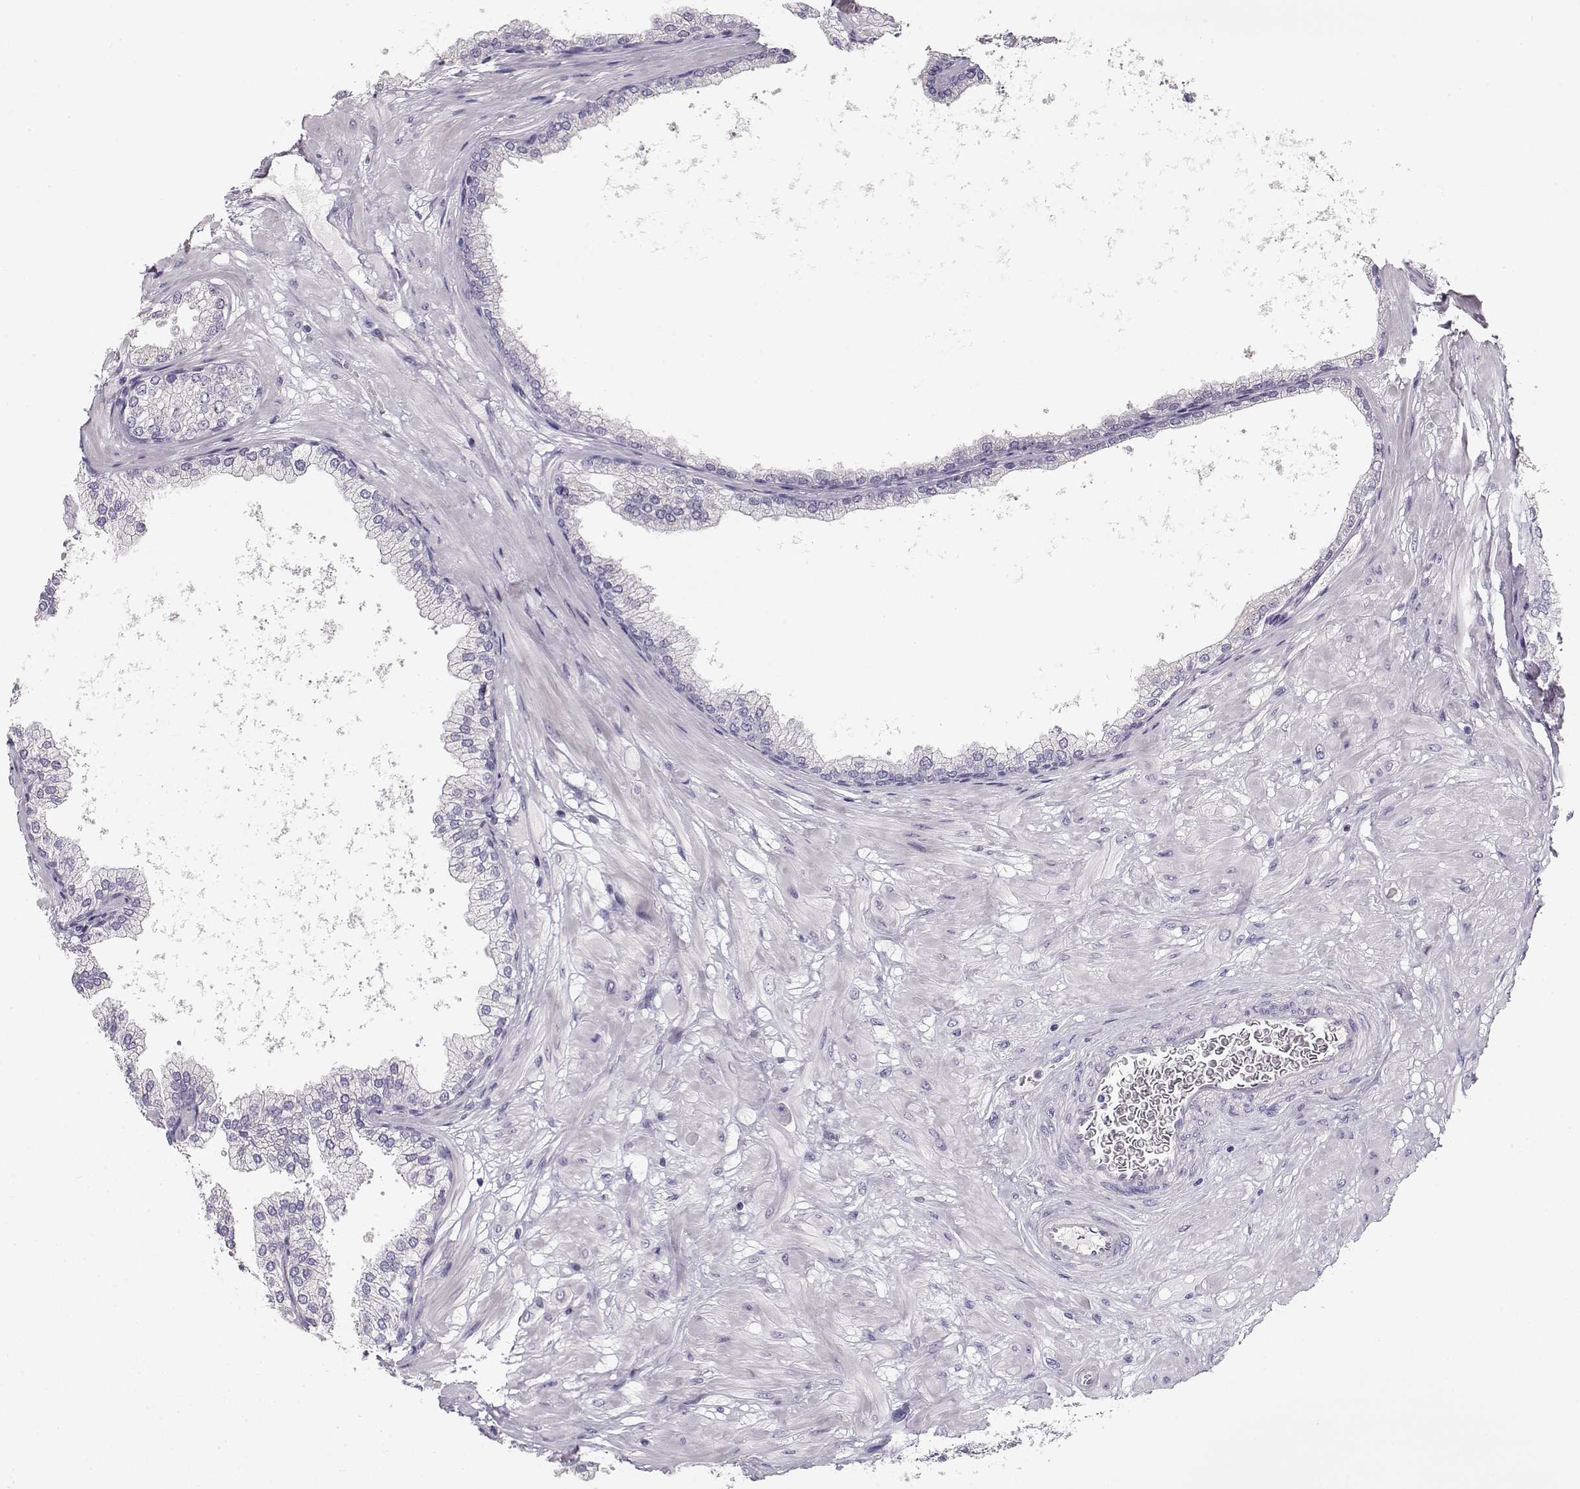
{"staining": {"intensity": "negative", "quantity": "none", "location": "none"}, "tissue": "prostate", "cell_type": "Glandular cells", "image_type": "normal", "snomed": [{"axis": "morphology", "description": "Normal tissue, NOS"}, {"axis": "topography", "description": "Prostate"}], "caption": "DAB immunohistochemical staining of benign prostate shows no significant positivity in glandular cells.", "gene": "GLIPR1L2", "patient": {"sex": "male", "age": 37}}